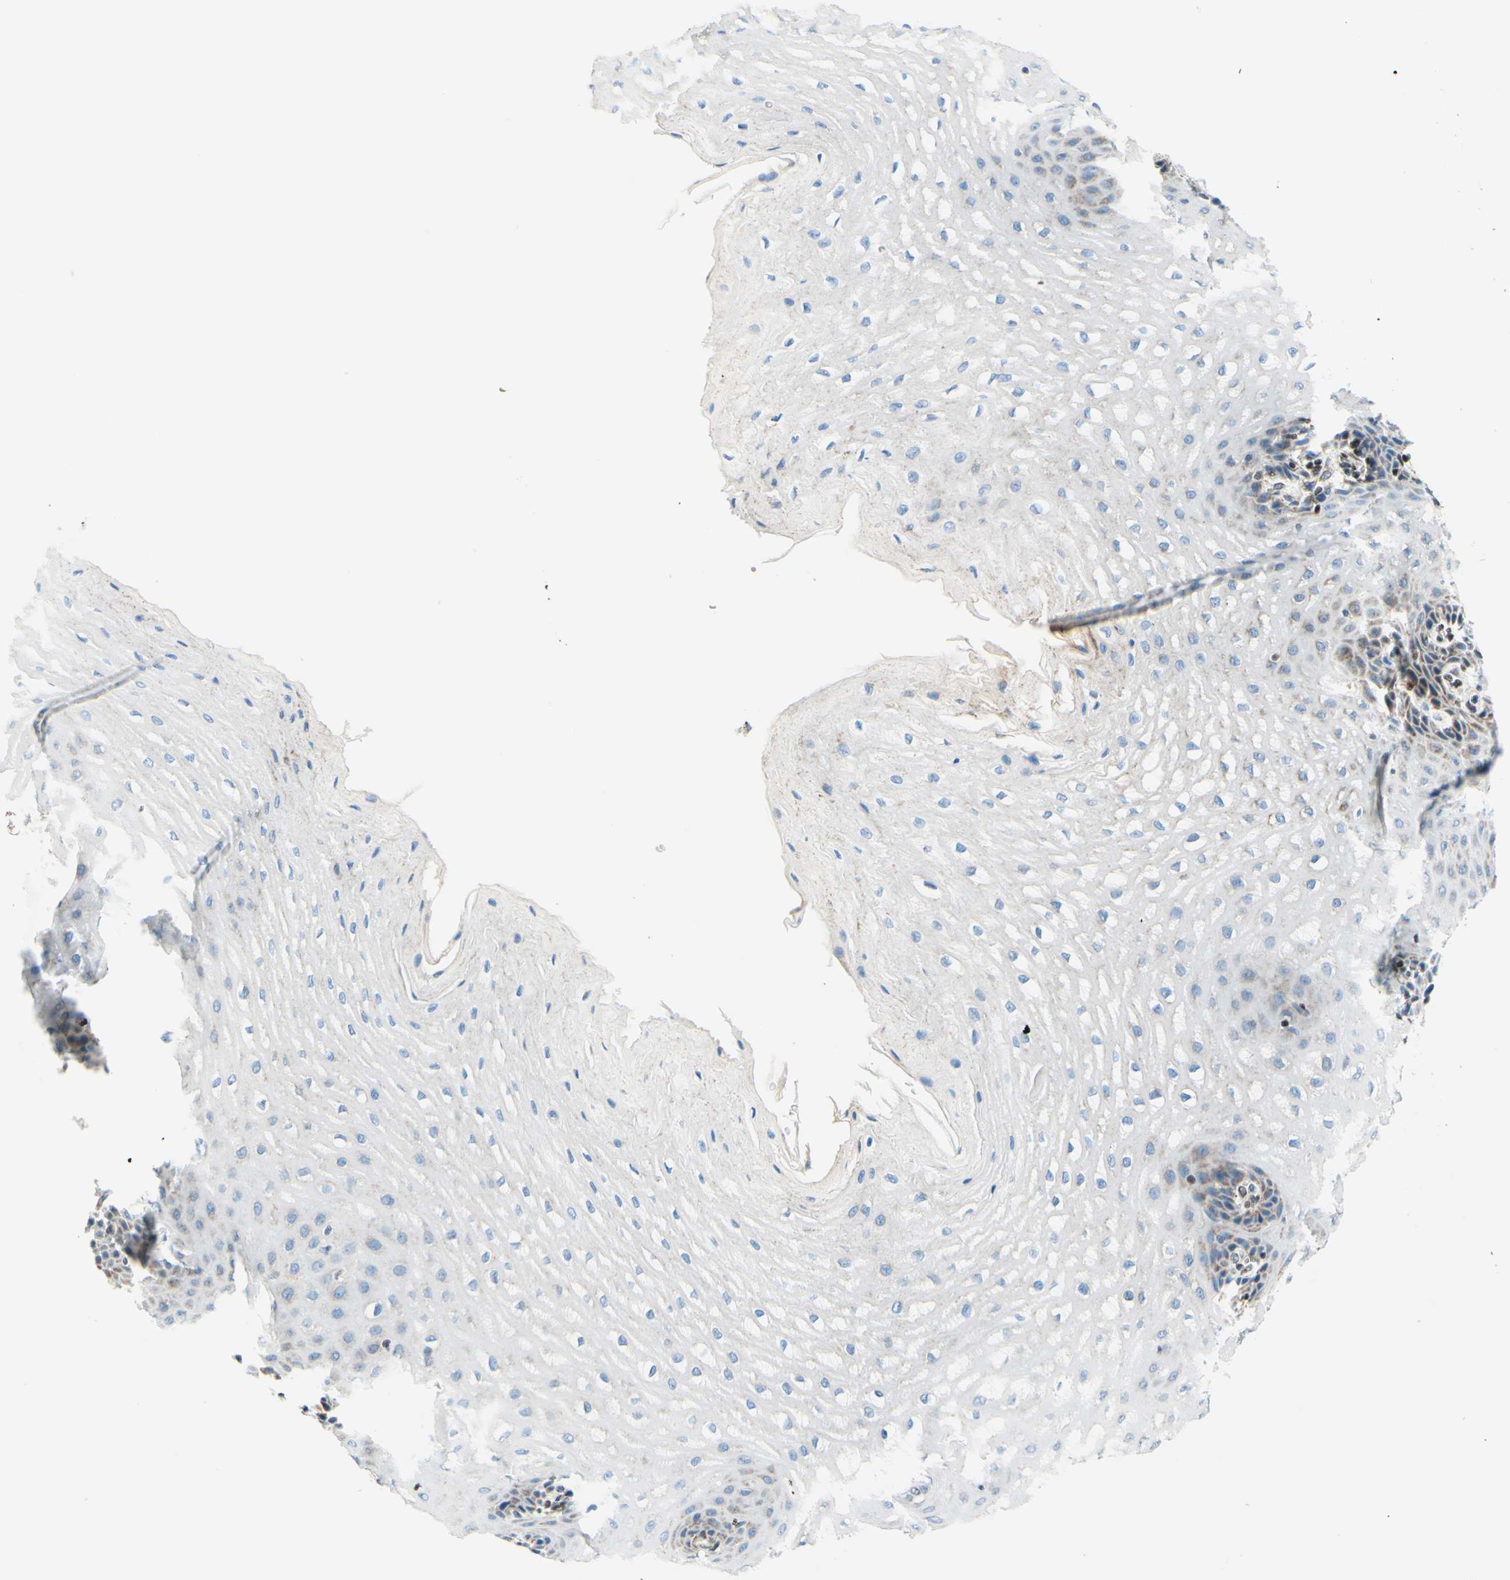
{"staining": {"intensity": "moderate", "quantity": "<25%", "location": "cytoplasmic/membranous"}, "tissue": "esophagus", "cell_type": "Squamous epithelial cells", "image_type": "normal", "snomed": [{"axis": "morphology", "description": "Normal tissue, NOS"}, {"axis": "topography", "description": "Esophagus"}], "caption": "Esophagus stained with a brown dye demonstrates moderate cytoplasmic/membranous positive positivity in about <25% of squamous epithelial cells.", "gene": "CBX7", "patient": {"sex": "male", "age": 54}}